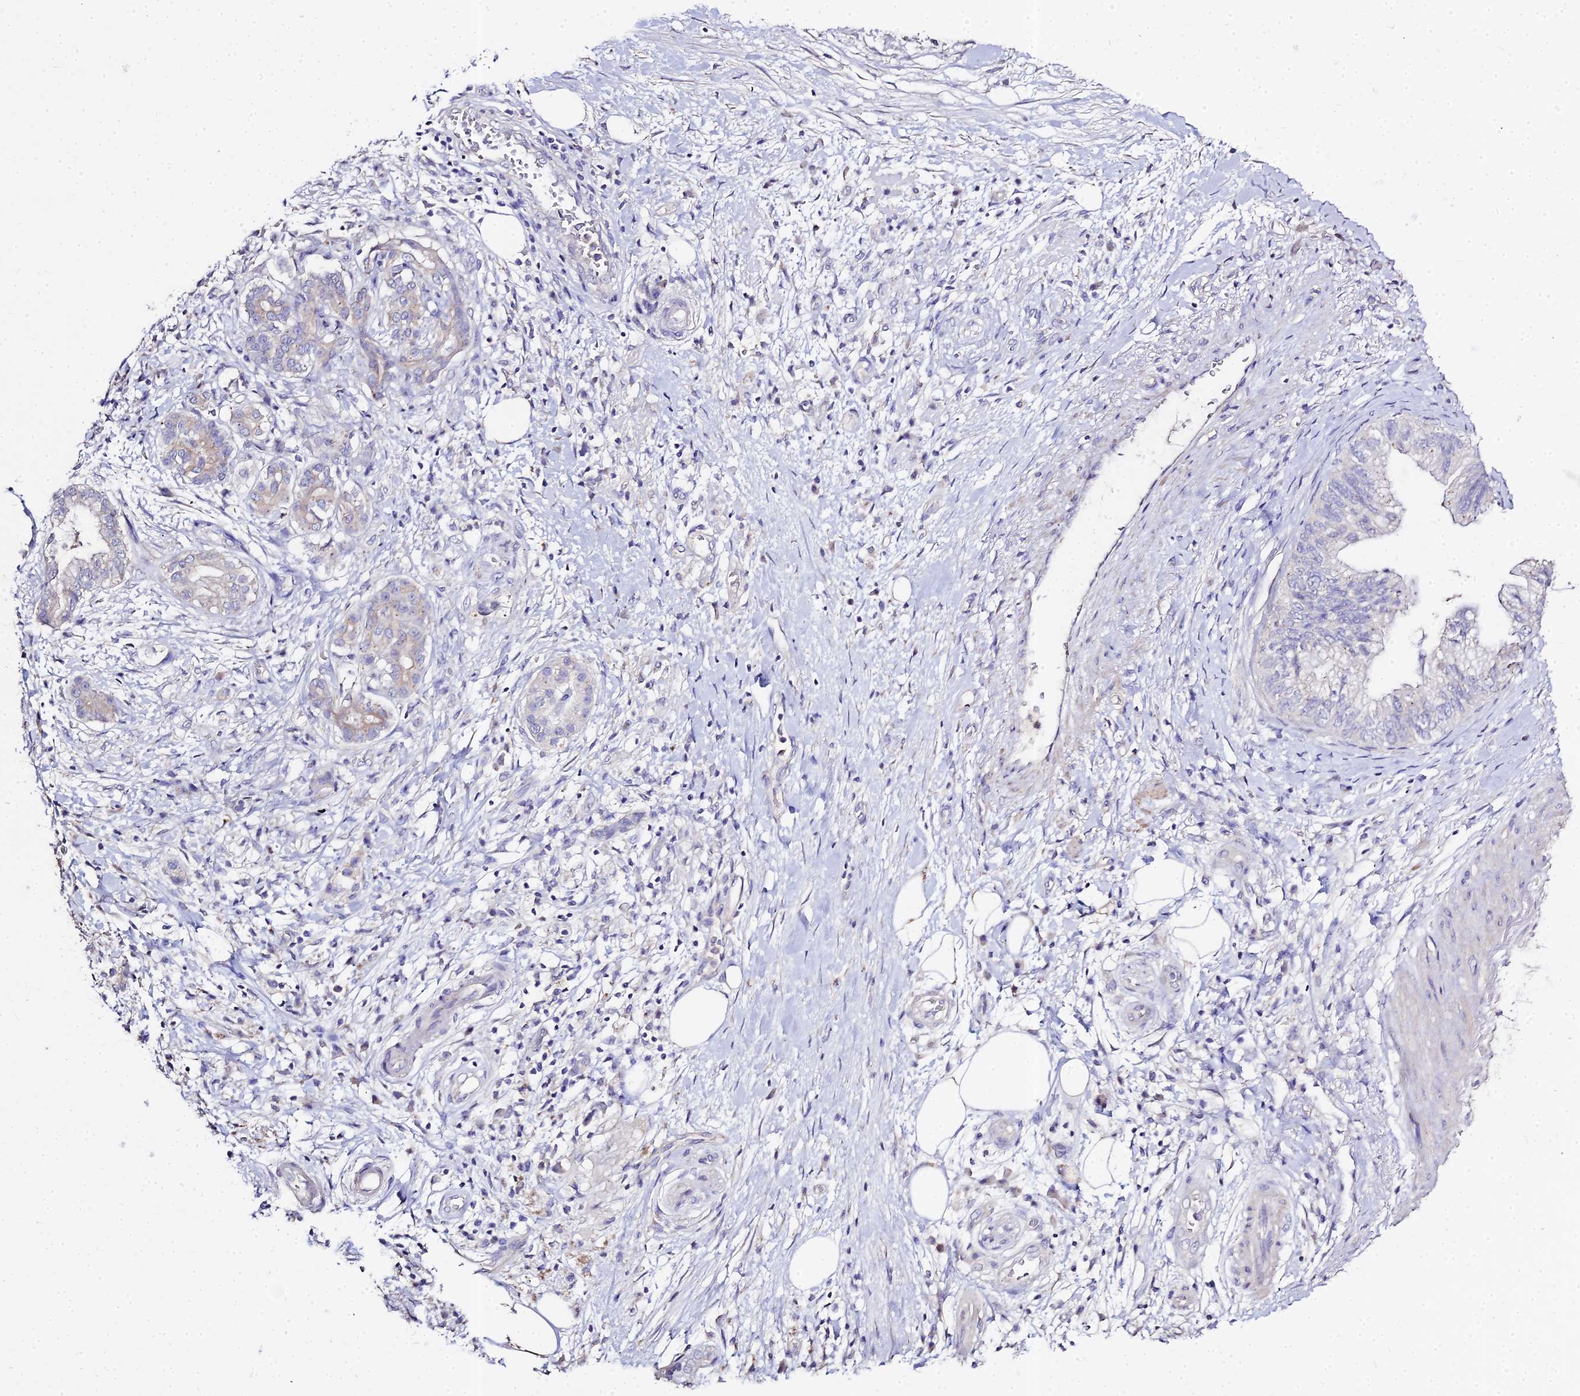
{"staining": {"intensity": "negative", "quantity": "none", "location": "none"}, "tissue": "pancreatic cancer", "cell_type": "Tumor cells", "image_type": "cancer", "snomed": [{"axis": "morphology", "description": "Adenocarcinoma, NOS"}, {"axis": "topography", "description": "Pancreas"}], "caption": "Tumor cells are negative for protein expression in human adenocarcinoma (pancreatic).", "gene": "GLYAT", "patient": {"sex": "female", "age": 73}}